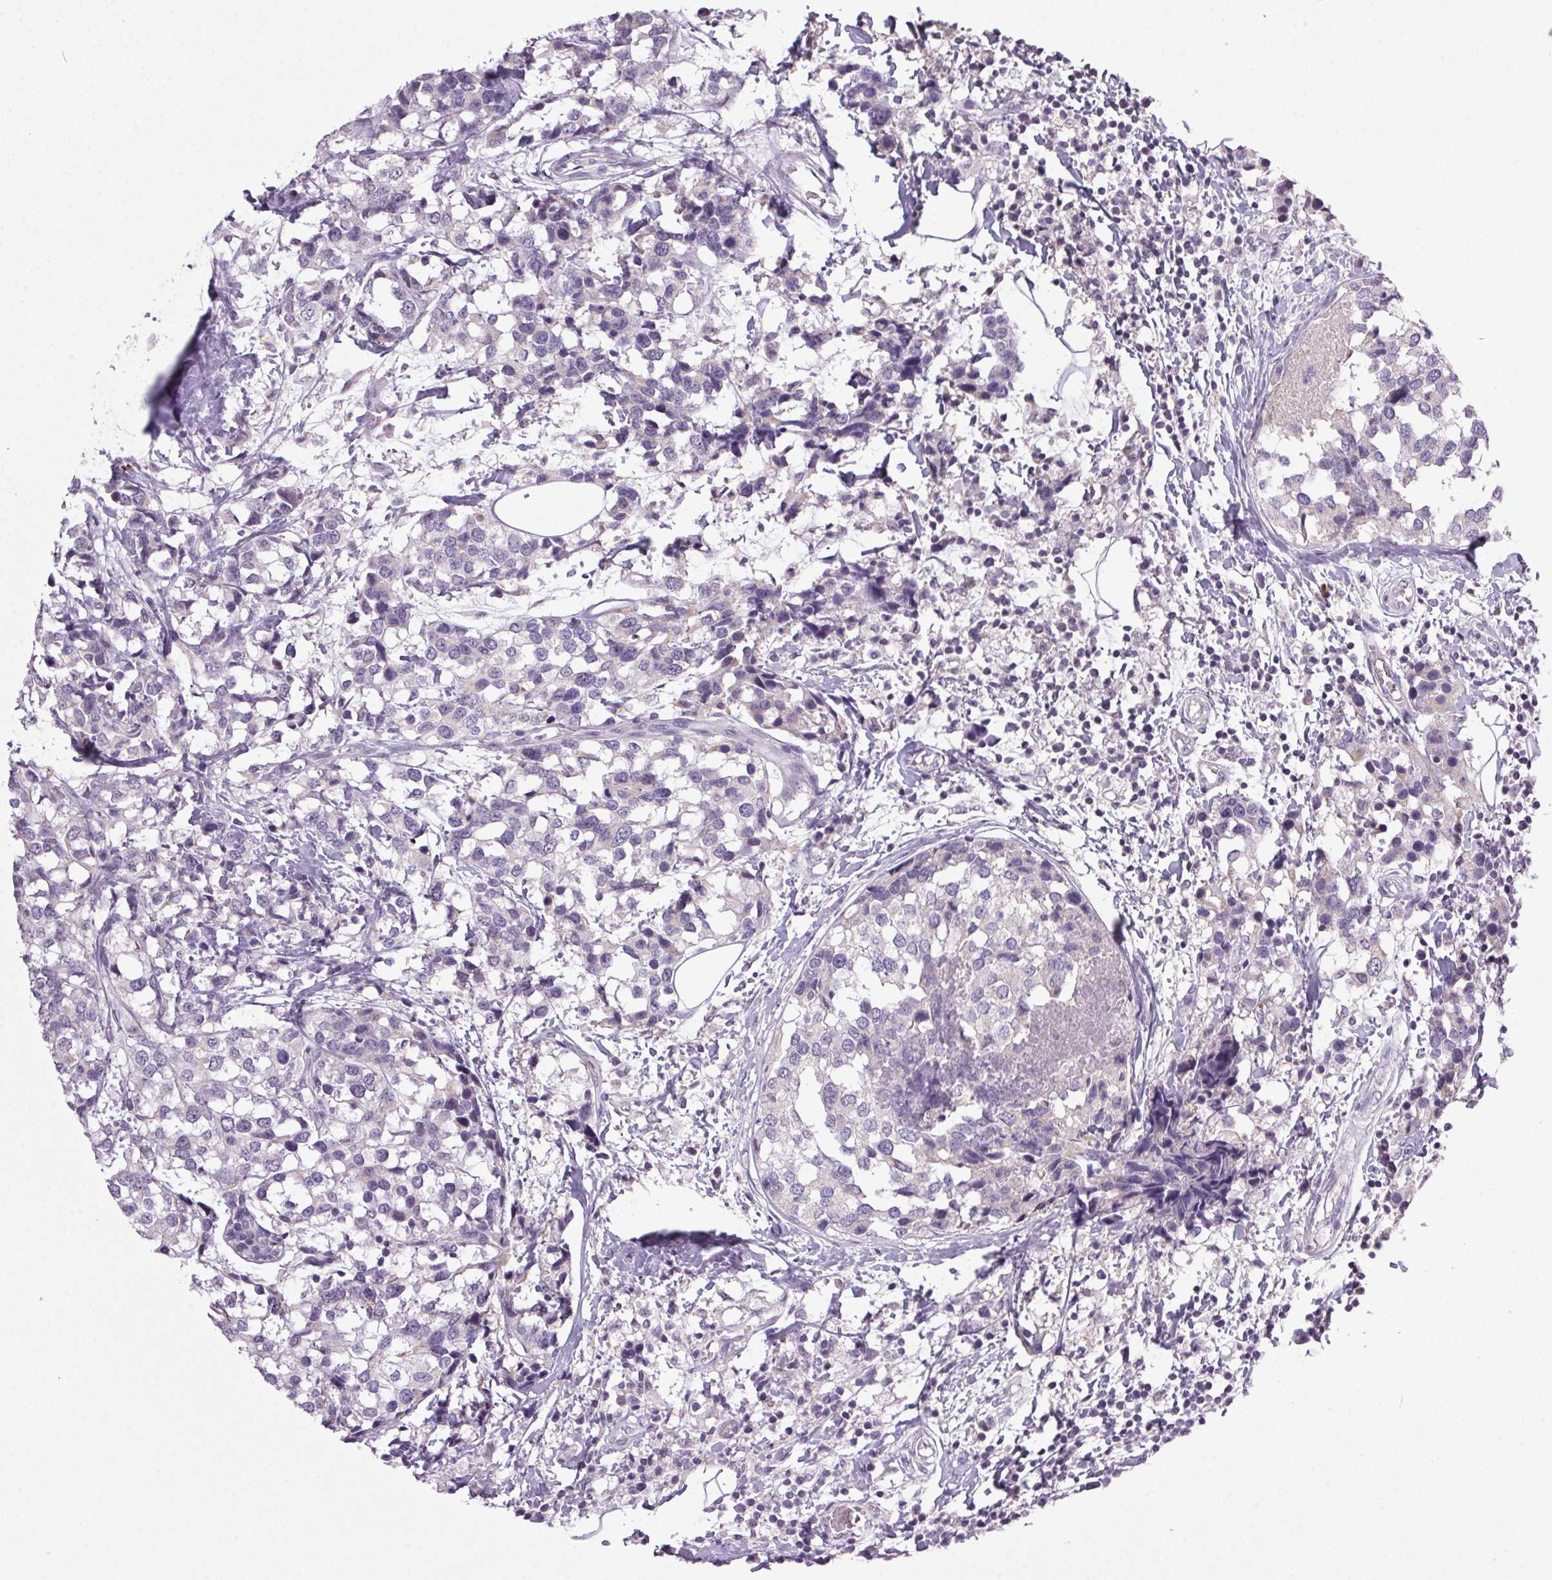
{"staining": {"intensity": "negative", "quantity": "none", "location": "none"}, "tissue": "breast cancer", "cell_type": "Tumor cells", "image_type": "cancer", "snomed": [{"axis": "morphology", "description": "Lobular carcinoma"}, {"axis": "topography", "description": "Breast"}], "caption": "This is an immunohistochemistry (IHC) photomicrograph of breast cancer (lobular carcinoma). There is no expression in tumor cells.", "gene": "TRDN", "patient": {"sex": "female", "age": 59}}